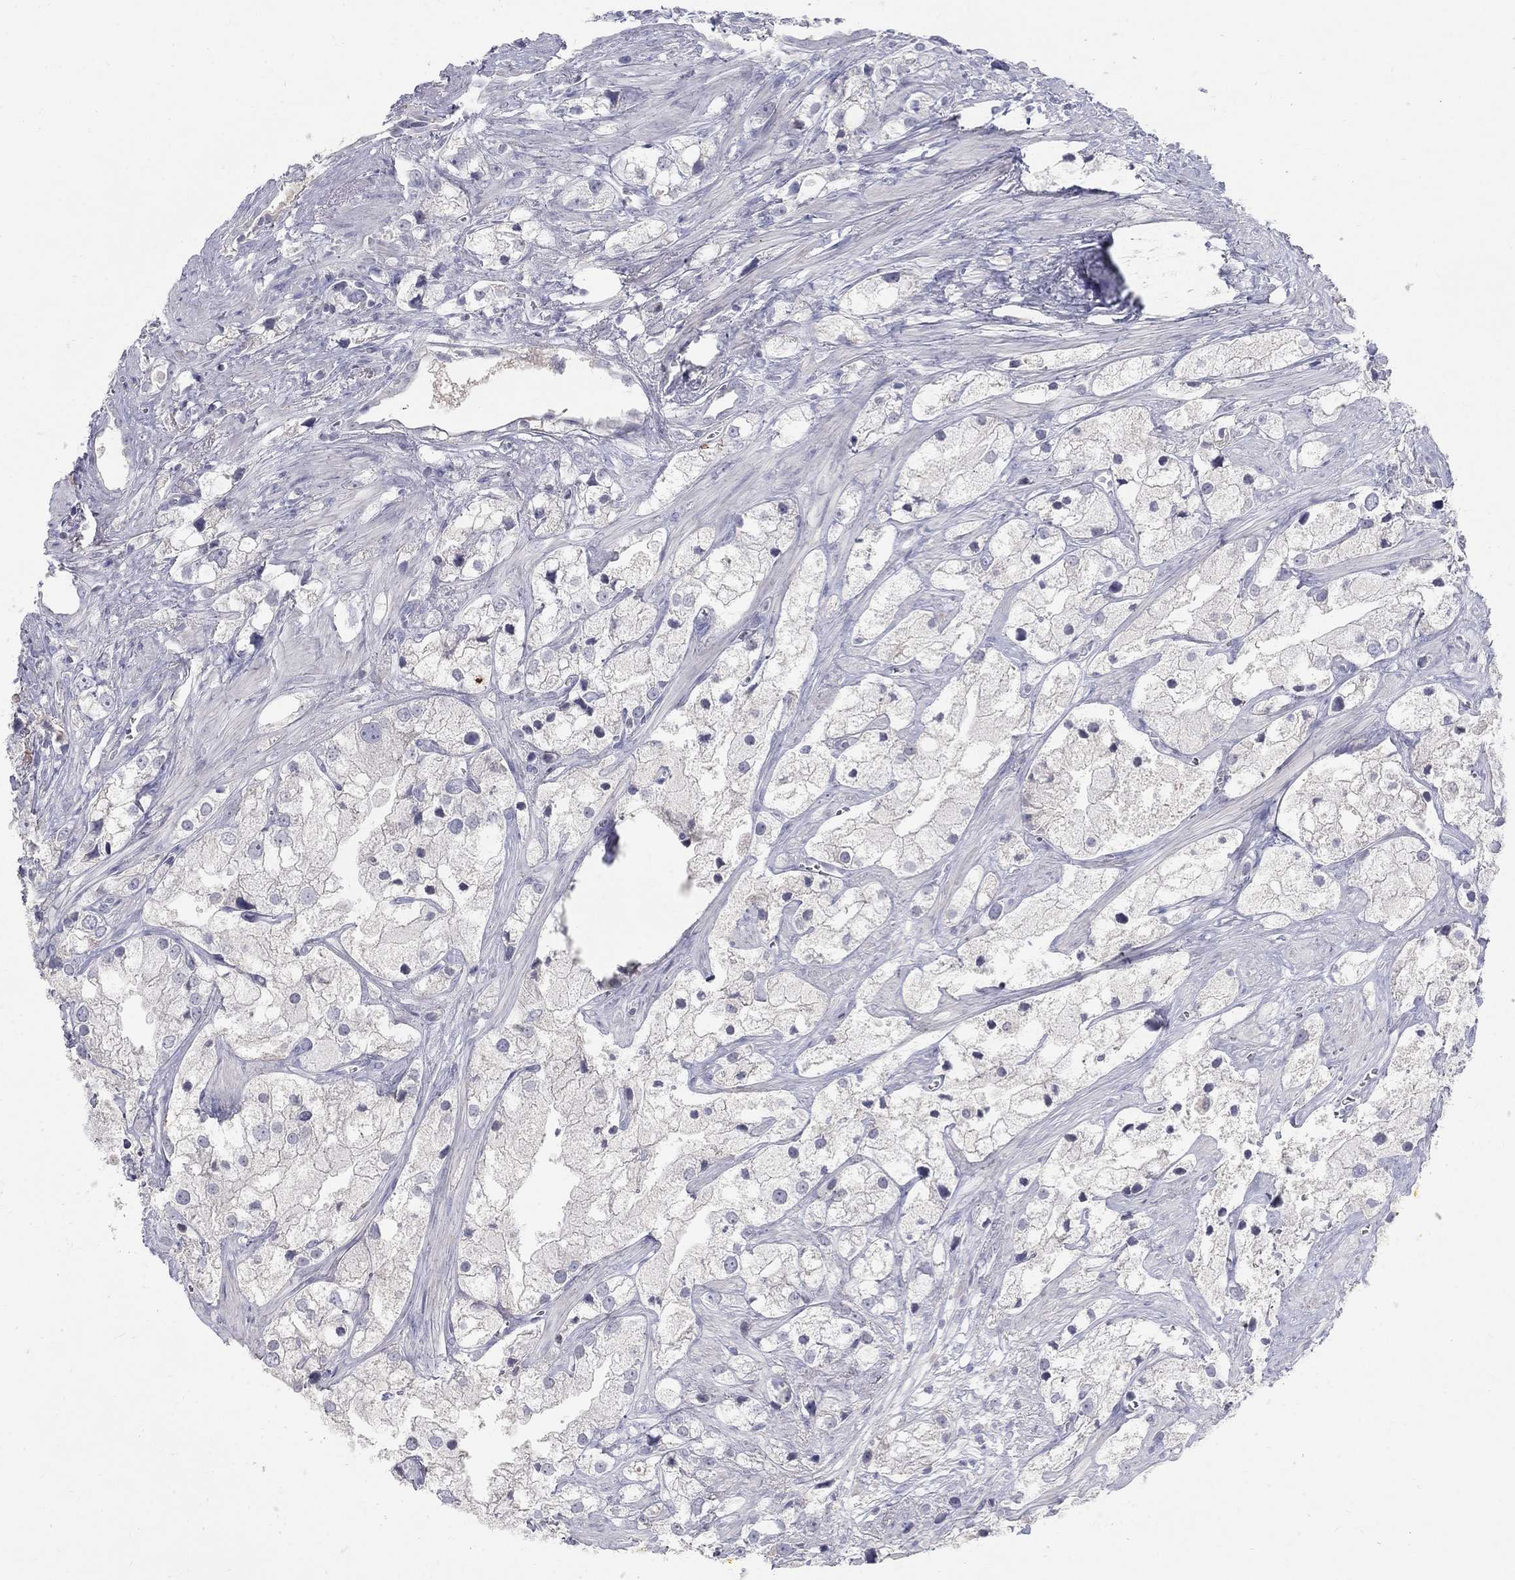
{"staining": {"intensity": "negative", "quantity": "none", "location": "none"}, "tissue": "prostate cancer", "cell_type": "Tumor cells", "image_type": "cancer", "snomed": [{"axis": "morphology", "description": "Adenocarcinoma, NOS"}, {"axis": "topography", "description": "Prostate and seminal vesicle, NOS"}, {"axis": "topography", "description": "Prostate"}], "caption": "An immunohistochemistry image of prostate cancer is shown. There is no staining in tumor cells of prostate cancer.", "gene": "PTH1R", "patient": {"sex": "male", "age": 79}}